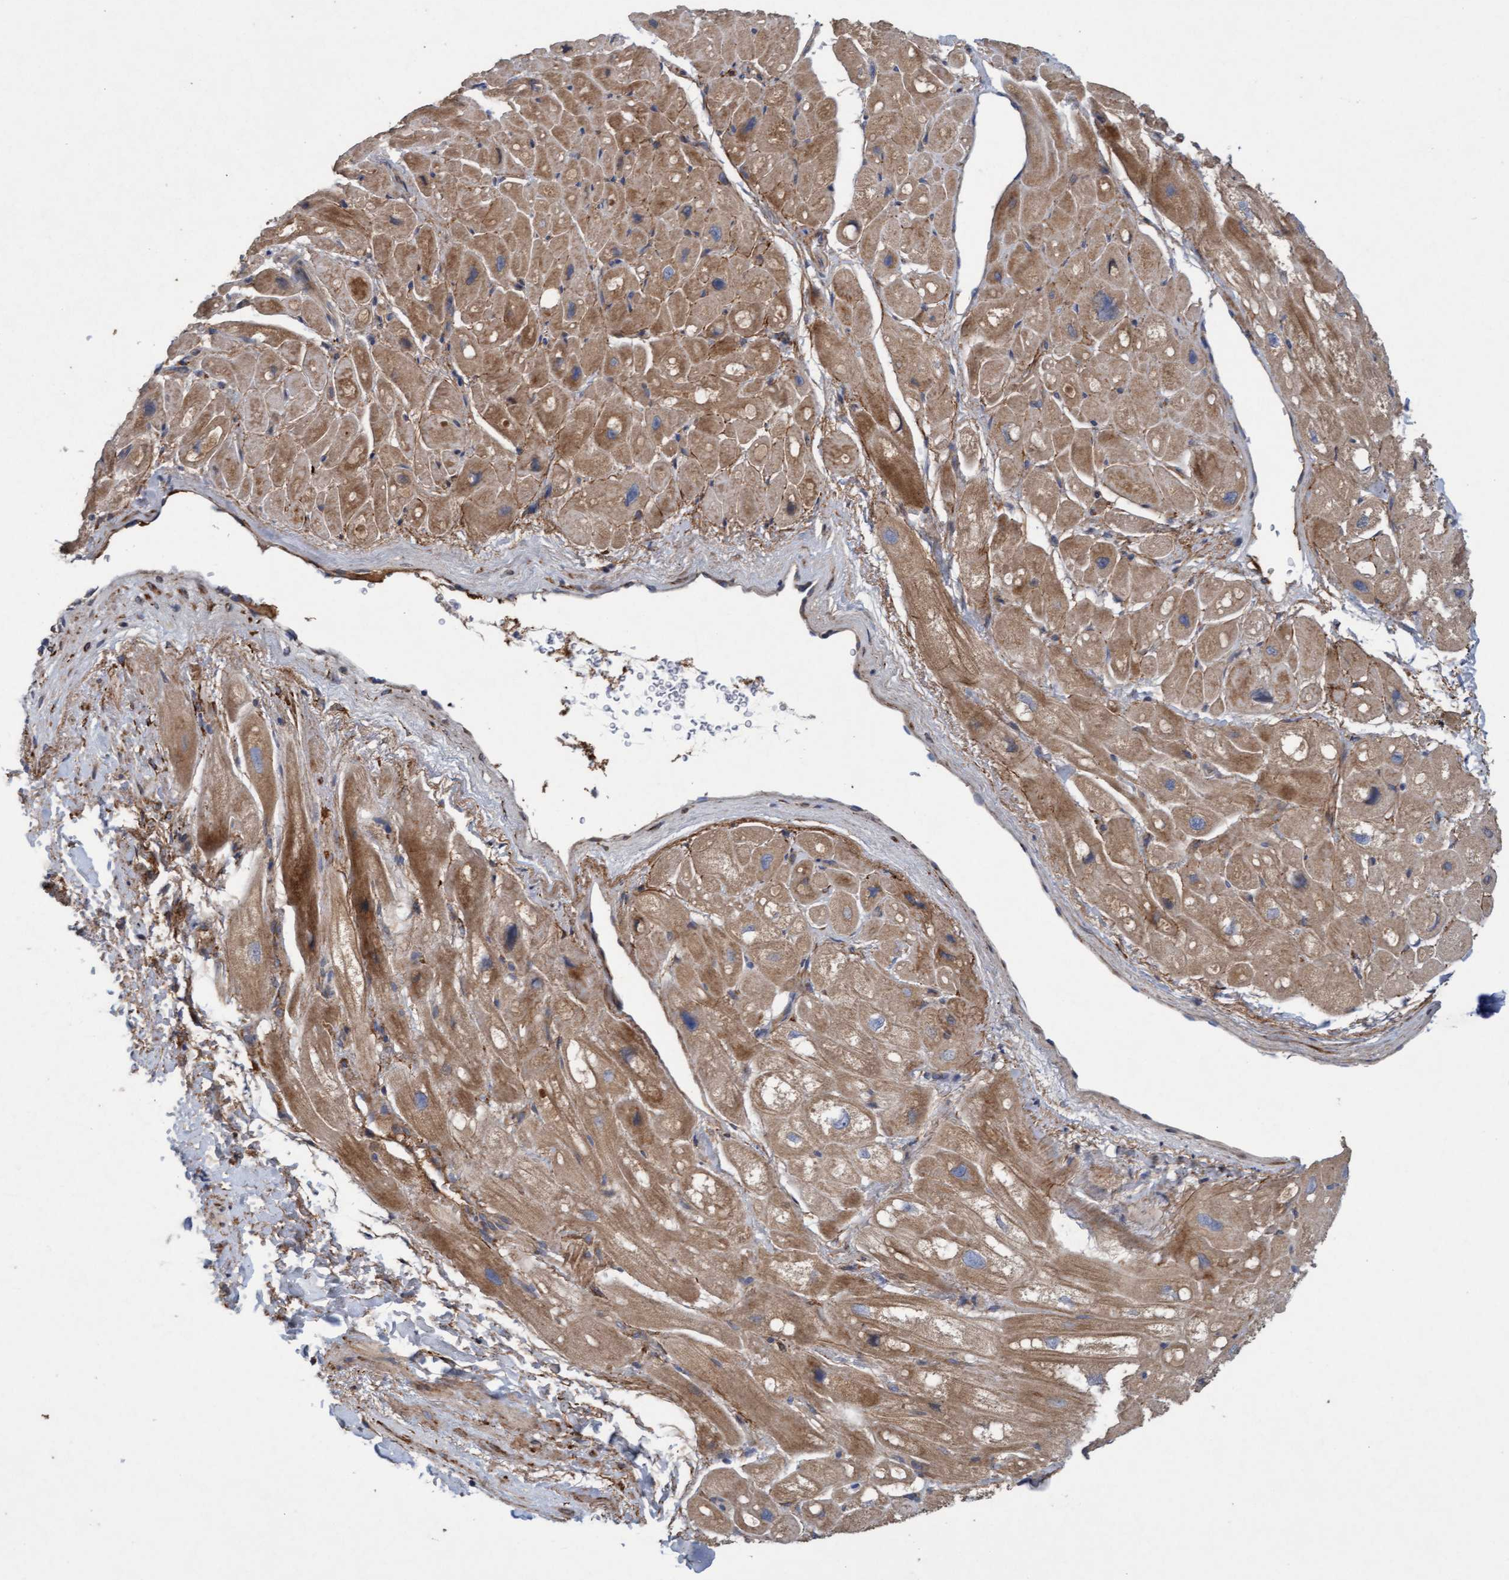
{"staining": {"intensity": "moderate", "quantity": ">75%", "location": "cytoplasmic/membranous"}, "tissue": "heart muscle", "cell_type": "Cardiomyocytes", "image_type": "normal", "snomed": [{"axis": "morphology", "description": "Normal tissue, NOS"}, {"axis": "topography", "description": "Heart"}], "caption": "The photomicrograph demonstrates immunohistochemical staining of normal heart muscle. There is moderate cytoplasmic/membranous positivity is identified in about >75% of cardiomyocytes.", "gene": "DDHD2", "patient": {"sex": "male", "age": 49}}